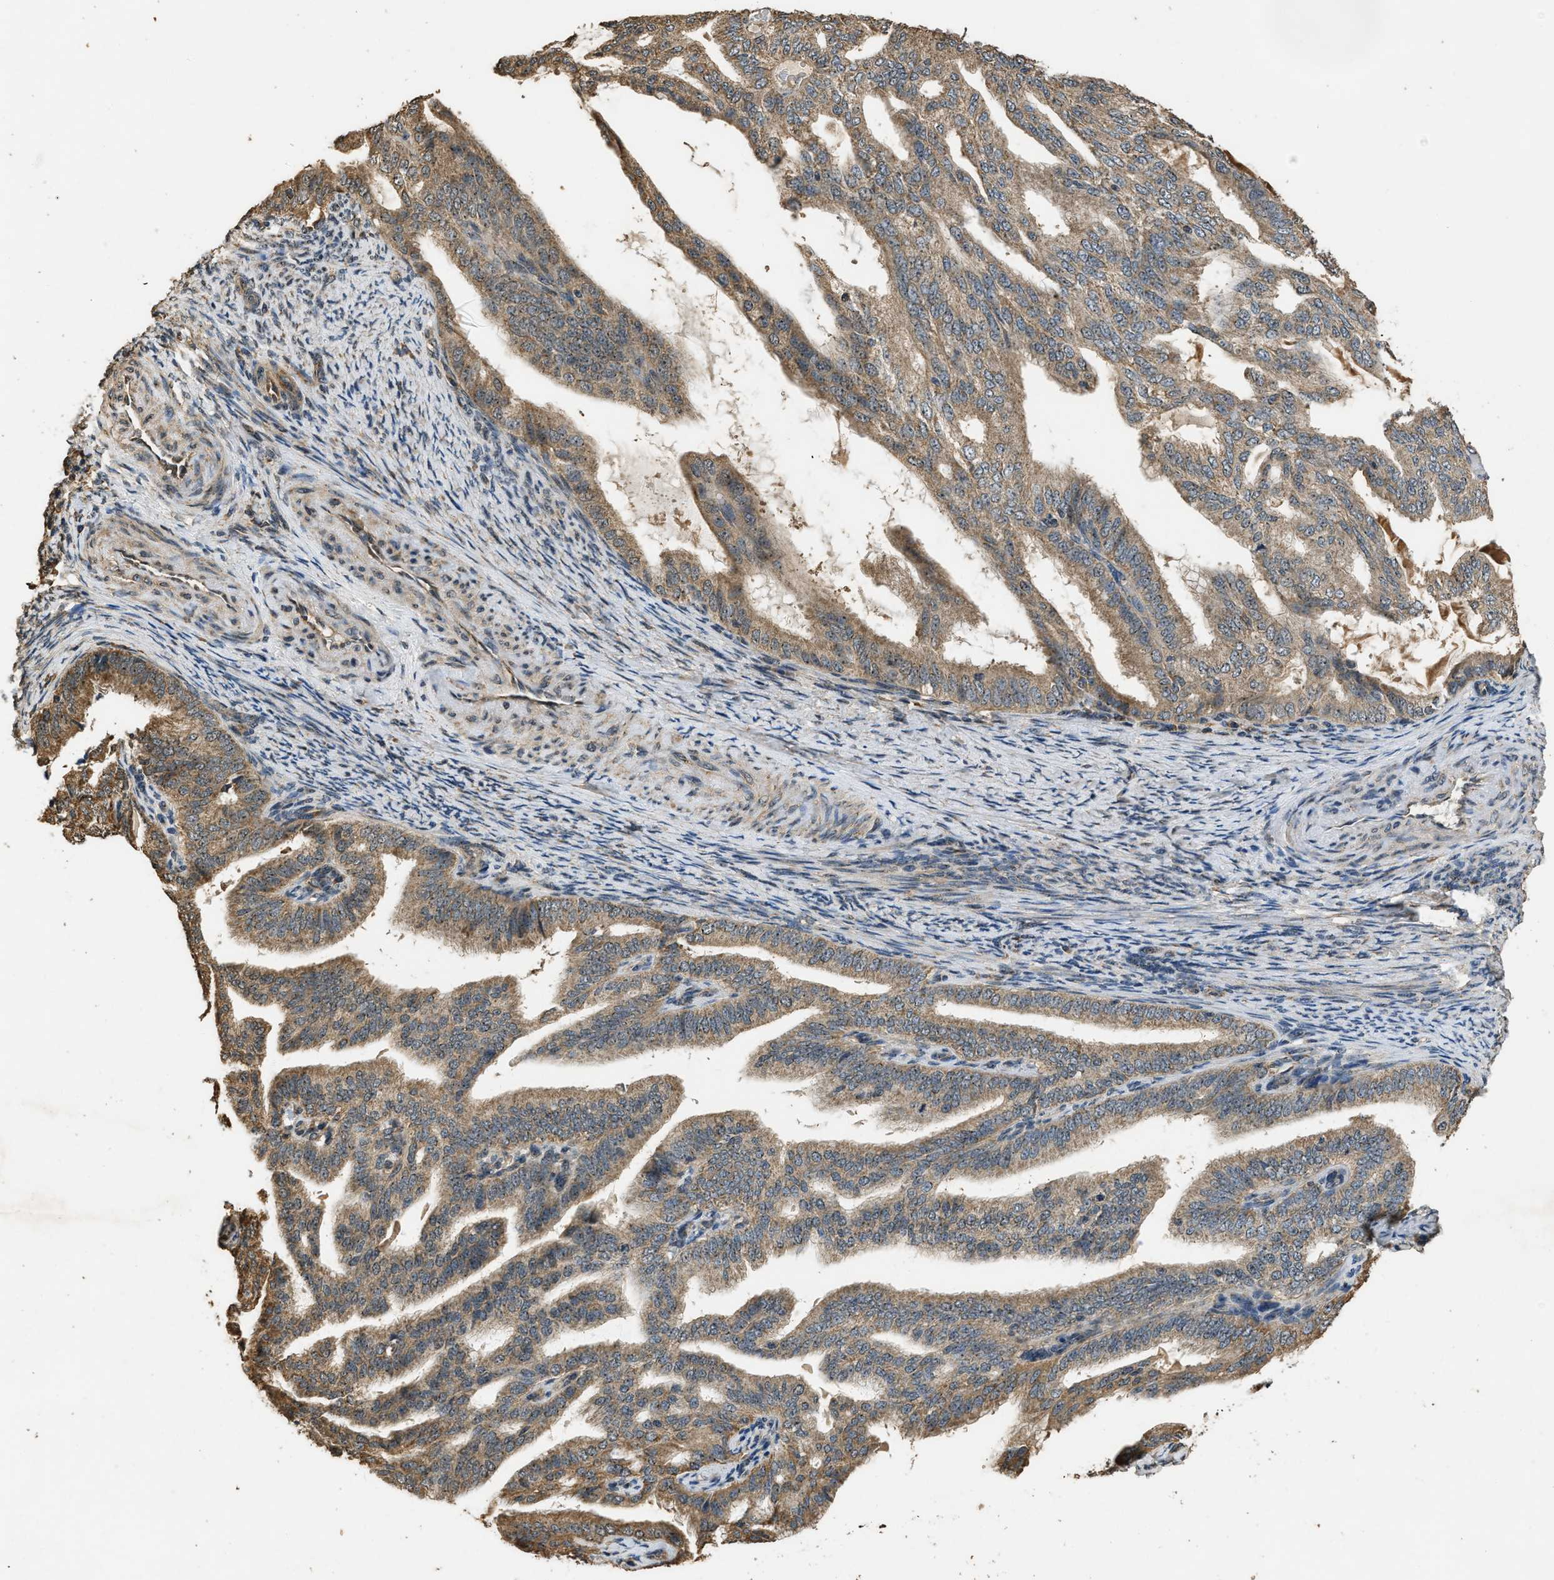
{"staining": {"intensity": "moderate", "quantity": ">75%", "location": "cytoplasmic/membranous"}, "tissue": "endometrial cancer", "cell_type": "Tumor cells", "image_type": "cancer", "snomed": [{"axis": "morphology", "description": "Adenocarcinoma, NOS"}, {"axis": "topography", "description": "Endometrium"}], "caption": "A high-resolution histopathology image shows immunohistochemistry (IHC) staining of endometrial adenocarcinoma, which demonstrates moderate cytoplasmic/membranous staining in about >75% of tumor cells. The protein is shown in brown color, while the nuclei are stained blue.", "gene": "DENND6B", "patient": {"sex": "female", "age": 58}}